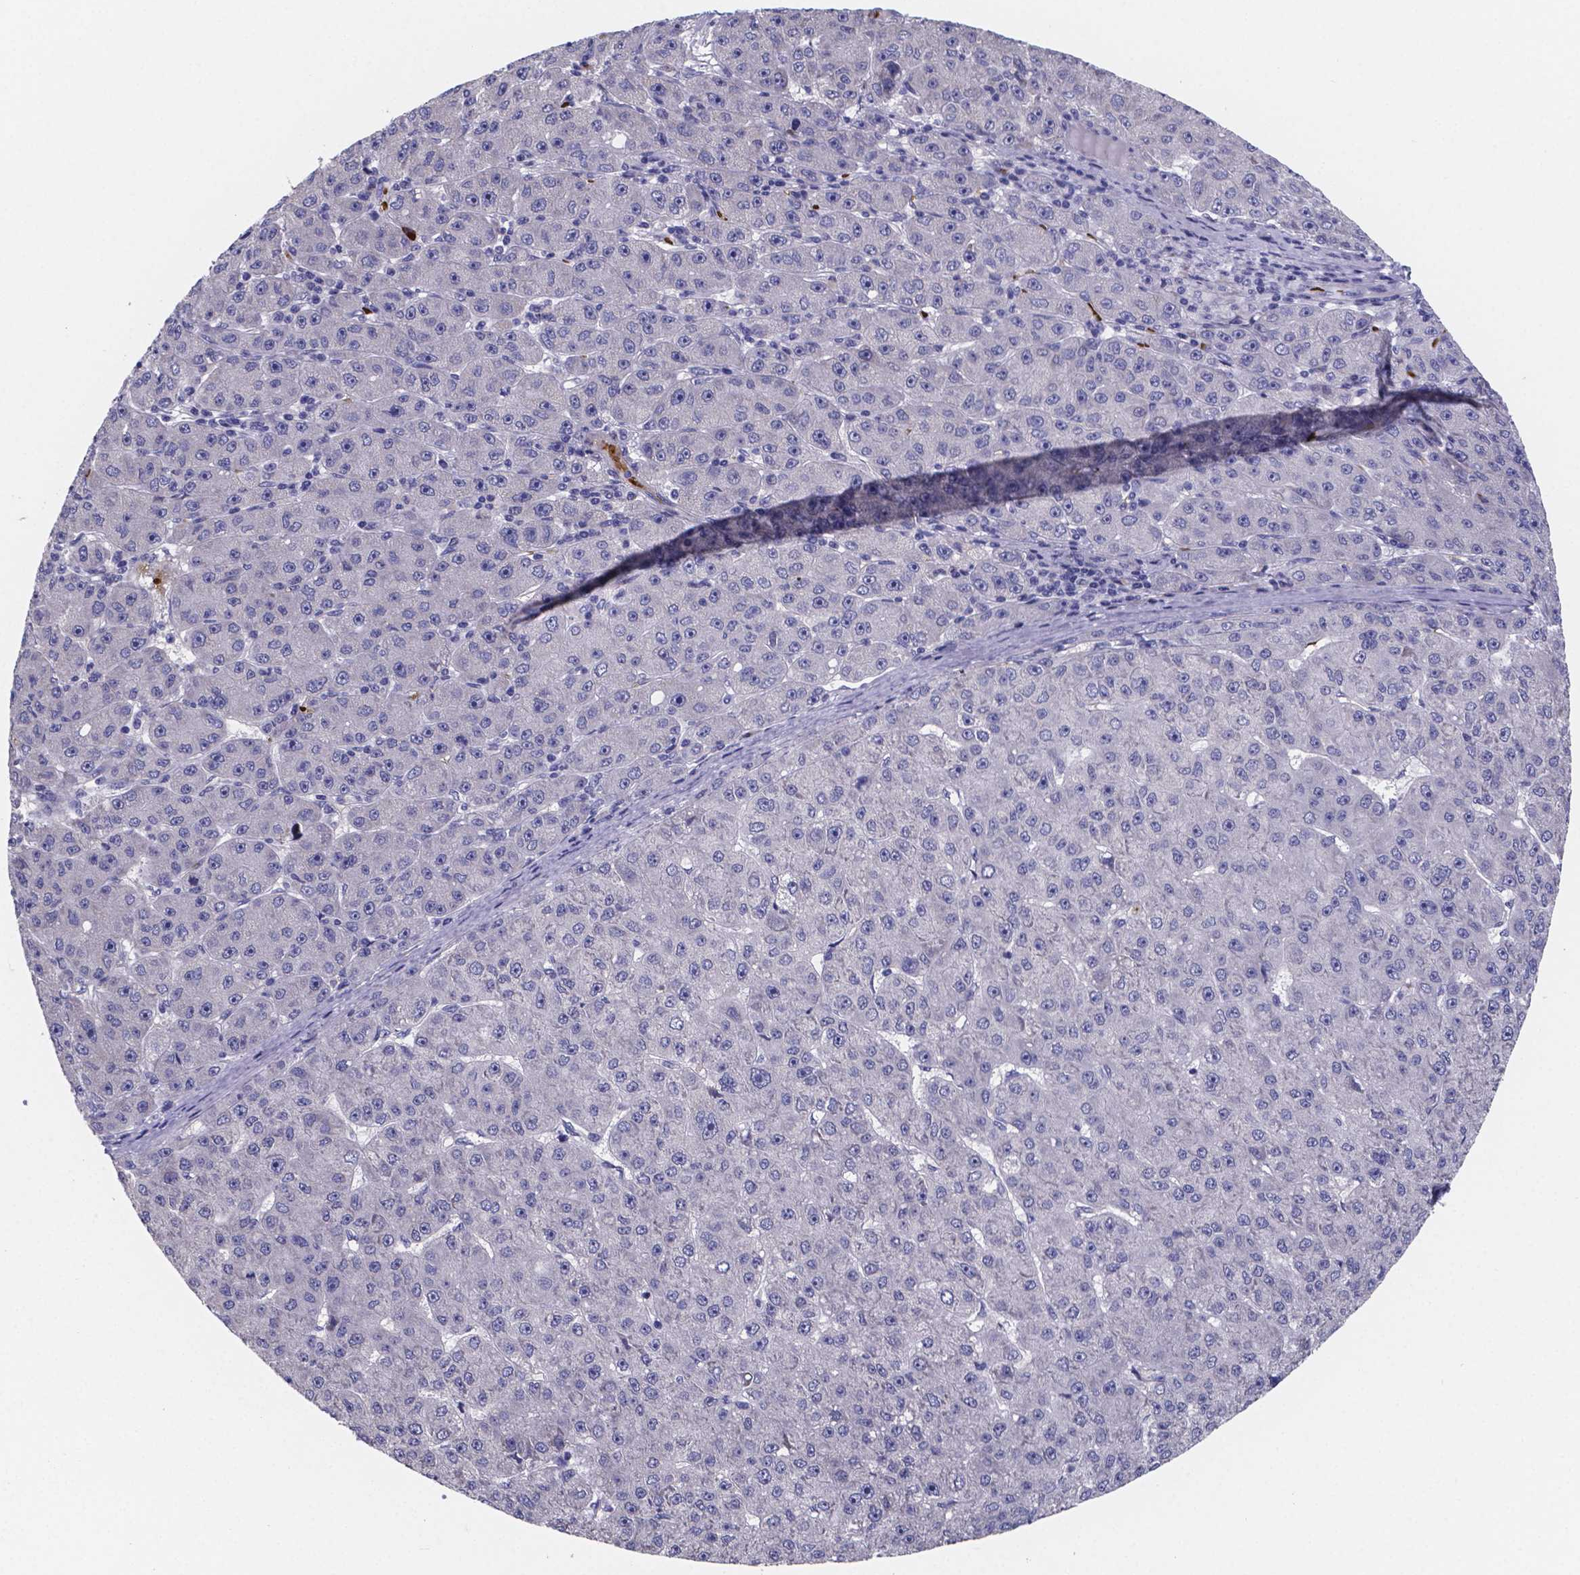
{"staining": {"intensity": "negative", "quantity": "none", "location": "none"}, "tissue": "liver cancer", "cell_type": "Tumor cells", "image_type": "cancer", "snomed": [{"axis": "morphology", "description": "Carcinoma, Hepatocellular, NOS"}, {"axis": "topography", "description": "Liver"}], "caption": "The histopathology image shows no staining of tumor cells in liver hepatocellular carcinoma.", "gene": "GABRA3", "patient": {"sex": "male", "age": 67}}